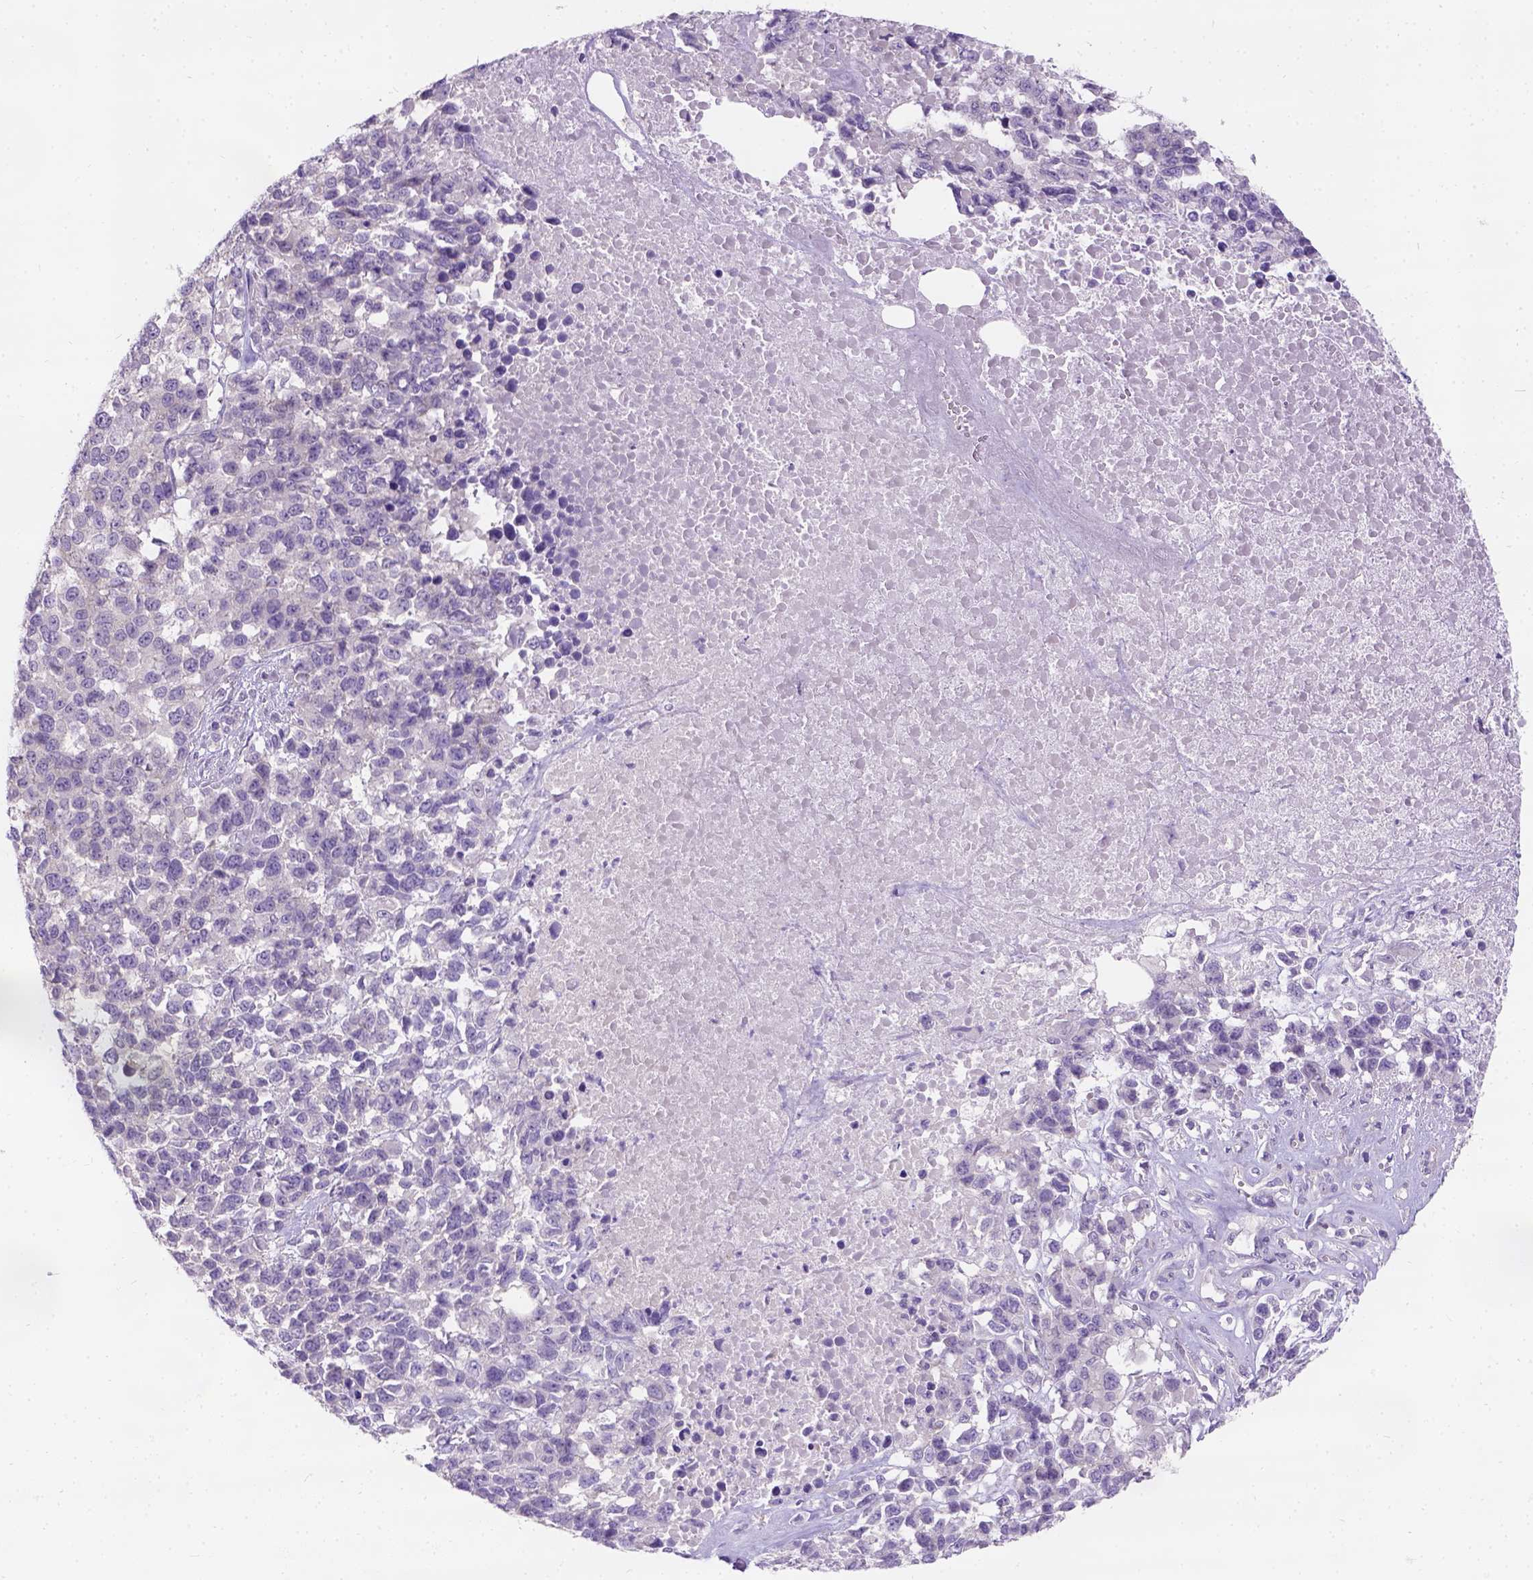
{"staining": {"intensity": "negative", "quantity": "none", "location": "none"}, "tissue": "melanoma", "cell_type": "Tumor cells", "image_type": "cancer", "snomed": [{"axis": "morphology", "description": "Malignant melanoma, Metastatic site"}, {"axis": "topography", "description": "Skin"}], "caption": "High magnification brightfield microscopy of melanoma stained with DAB (3,3'-diaminobenzidine) (brown) and counterstained with hematoxylin (blue): tumor cells show no significant staining. (DAB immunohistochemistry (IHC), high magnification).", "gene": "C20orf144", "patient": {"sex": "male", "age": 84}}